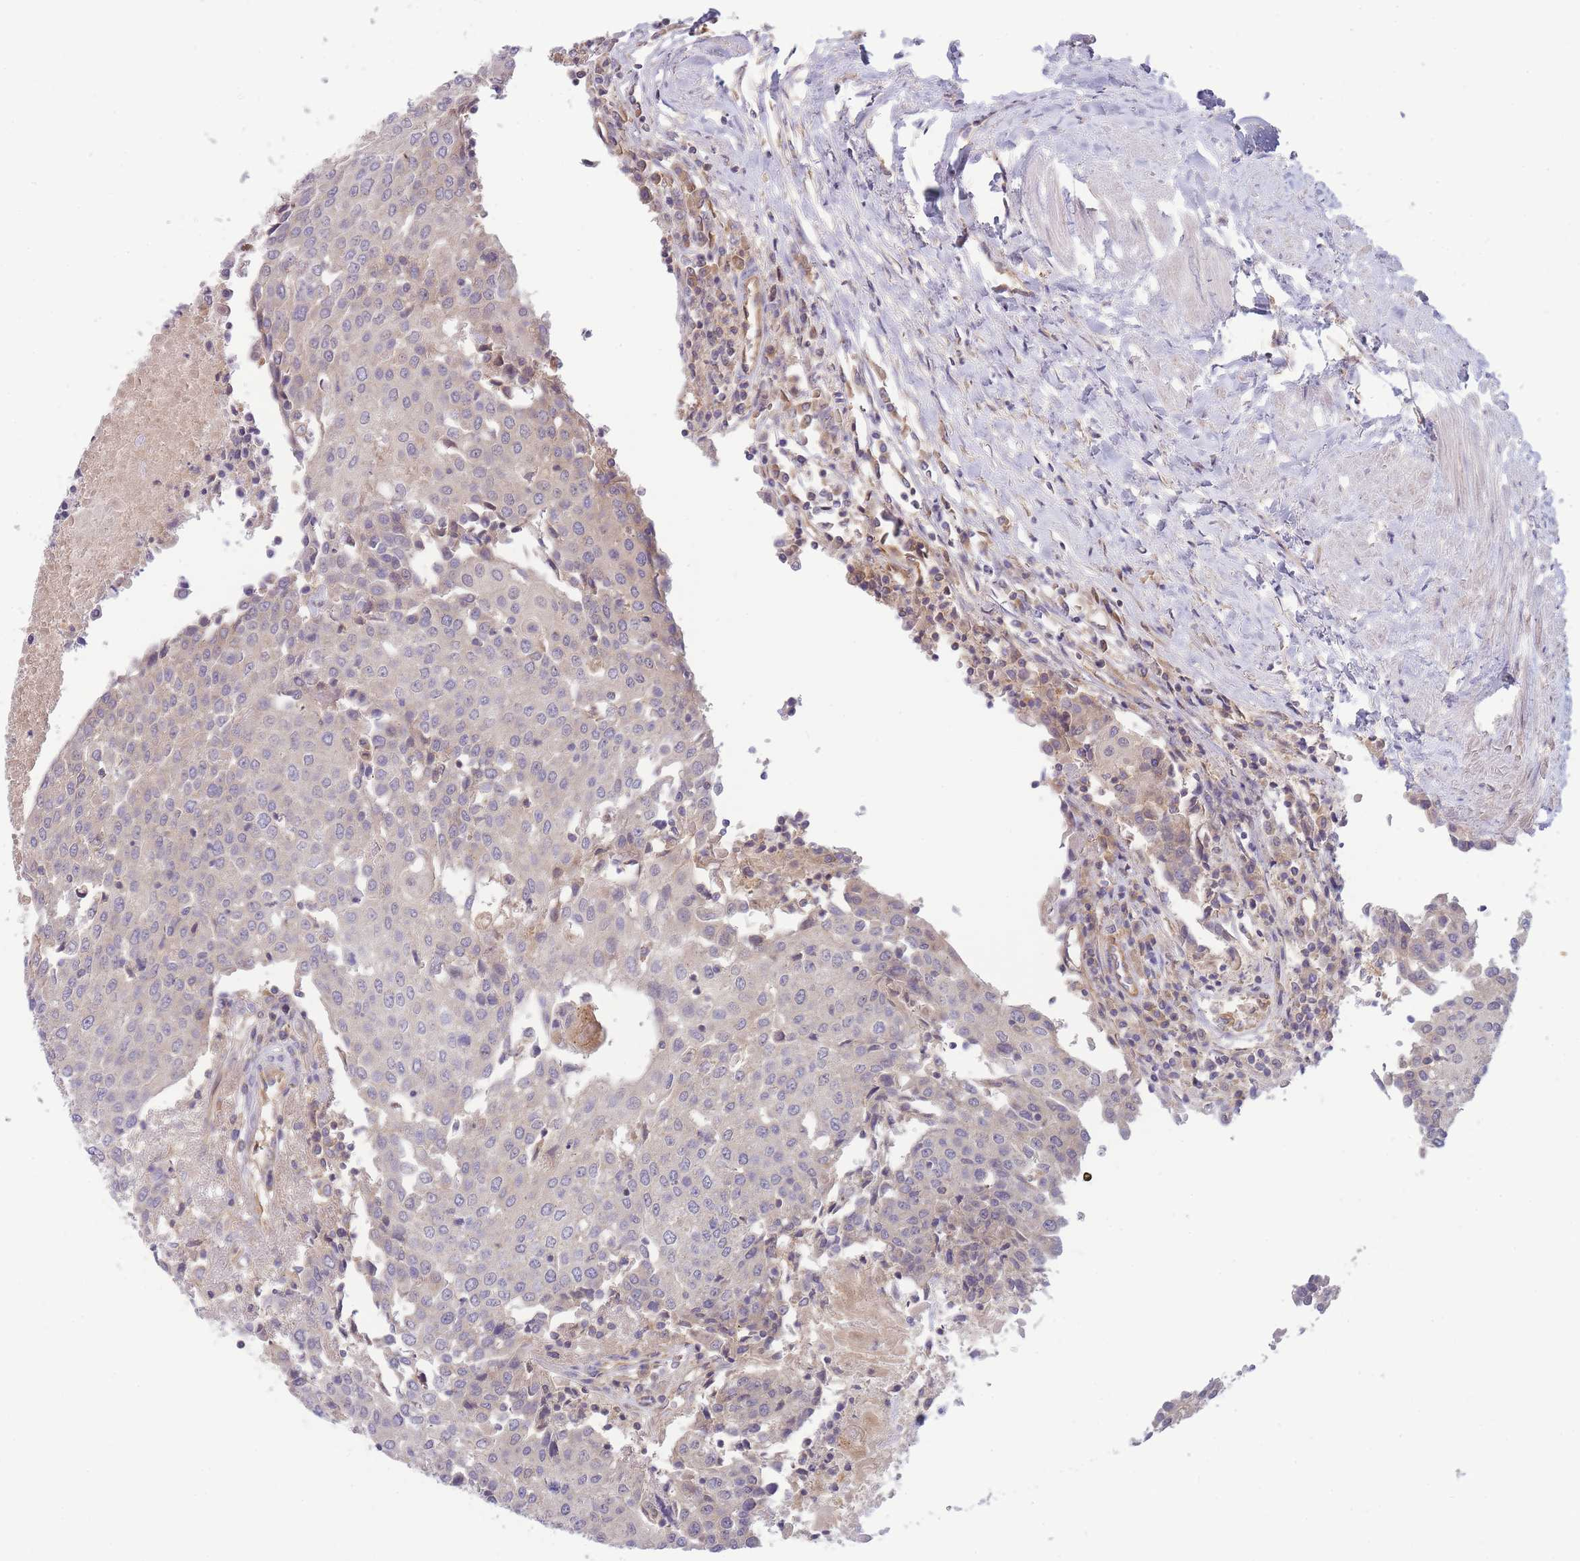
{"staining": {"intensity": "weak", "quantity": "<25%", "location": "cytoplasmic/membranous"}, "tissue": "urothelial cancer", "cell_type": "Tumor cells", "image_type": "cancer", "snomed": [{"axis": "morphology", "description": "Urothelial carcinoma, High grade"}, {"axis": "topography", "description": "Urinary bladder"}], "caption": "Urothelial cancer was stained to show a protein in brown. There is no significant expression in tumor cells.", "gene": "NDUFAF5", "patient": {"sex": "female", "age": 85}}